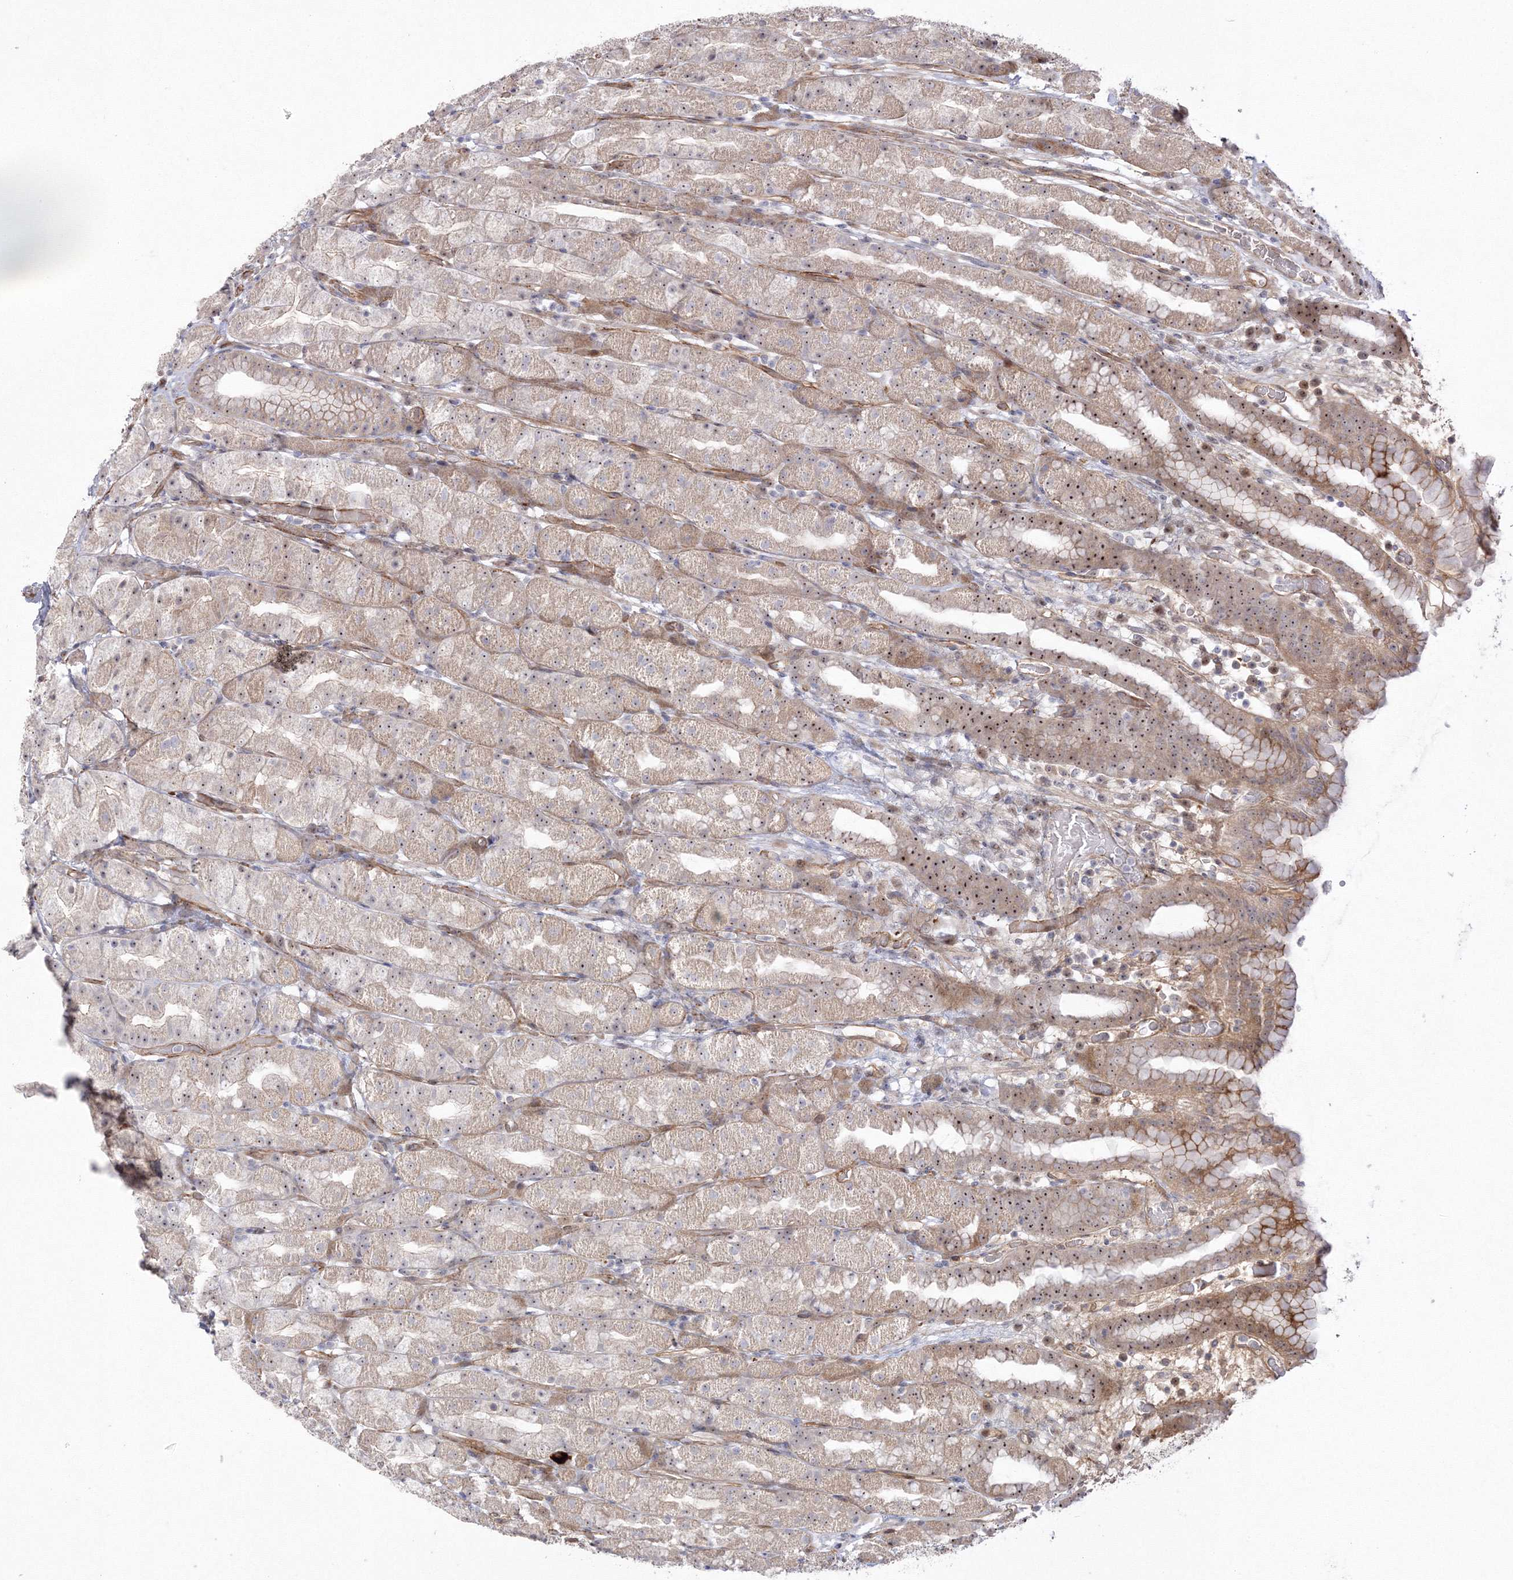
{"staining": {"intensity": "moderate", "quantity": "25%-75%", "location": "cytoplasmic/membranous,nuclear"}, "tissue": "stomach", "cell_type": "Glandular cells", "image_type": "normal", "snomed": [{"axis": "morphology", "description": "Normal tissue, NOS"}, {"axis": "topography", "description": "Stomach, upper"}], "caption": "The image shows immunohistochemical staining of normal stomach. There is moderate cytoplasmic/membranous,nuclear staining is seen in approximately 25%-75% of glandular cells.", "gene": "NPM3", "patient": {"sex": "male", "age": 68}}